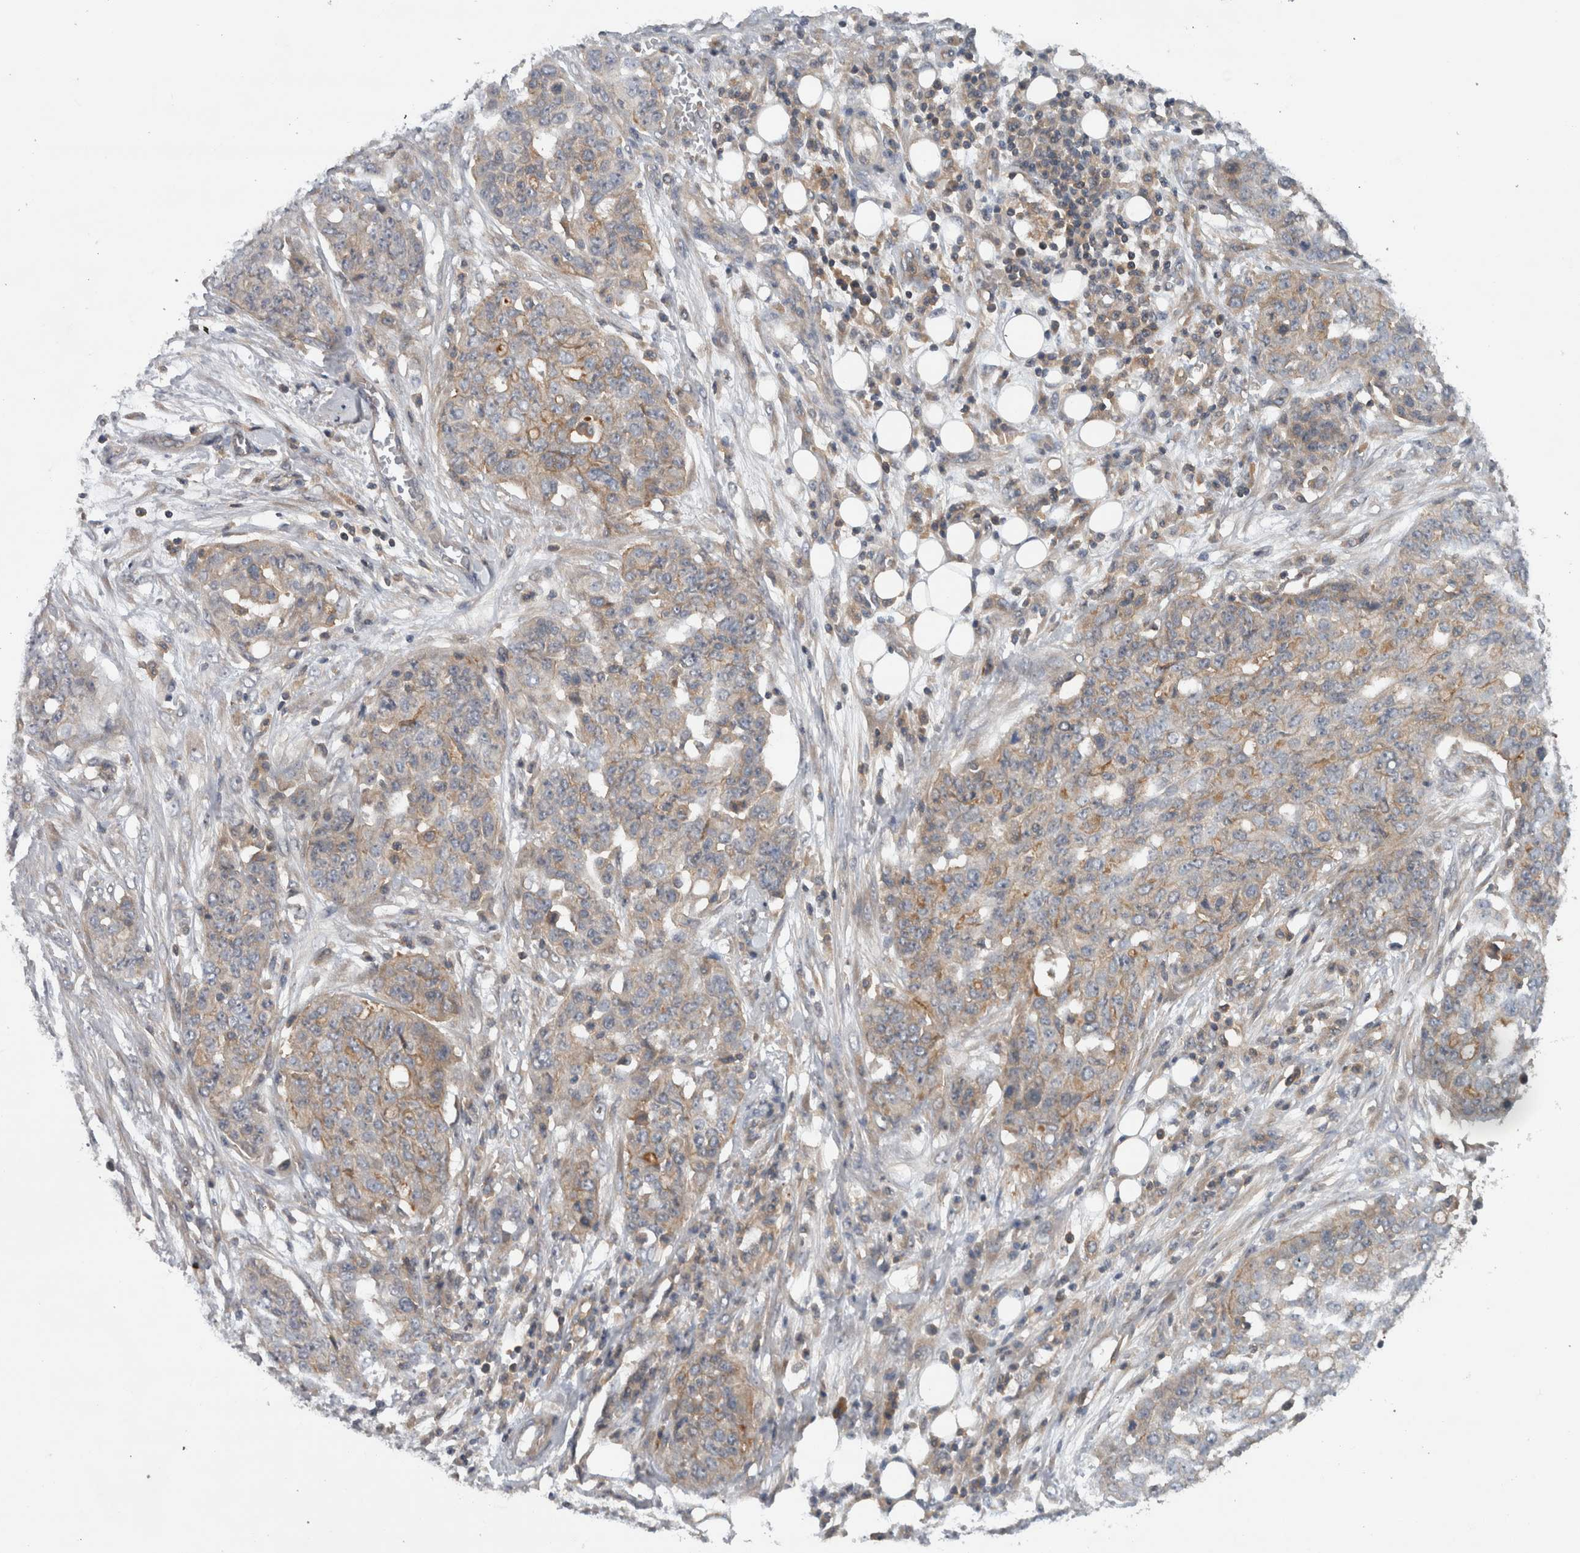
{"staining": {"intensity": "weak", "quantity": "25%-75%", "location": "cytoplasmic/membranous"}, "tissue": "ovarian cancer", "cell_type": "Tumor cells", "image_type": "cancer", "snomed": [{"axis": "morphology", "description": "Cystadenocarcinoma, serous, NOS"}, {"axis": "topography", "description": "Soft tissue"}, {"axis": "topography", "description": "Ovary"}], "caption": "IHC micrograph of neoplastic tissue: ovarian cancer (serous cystadenocarcinoma) stained using immunohistochemistry displays low levels of weak protein expression localized specifically in the cytoplasmic/membranous of tumor cells, appearing as a cytoplasmic/membranous brown color.", "gene": "SCARA5", "patient": {"sex": "female", "age": 57}}